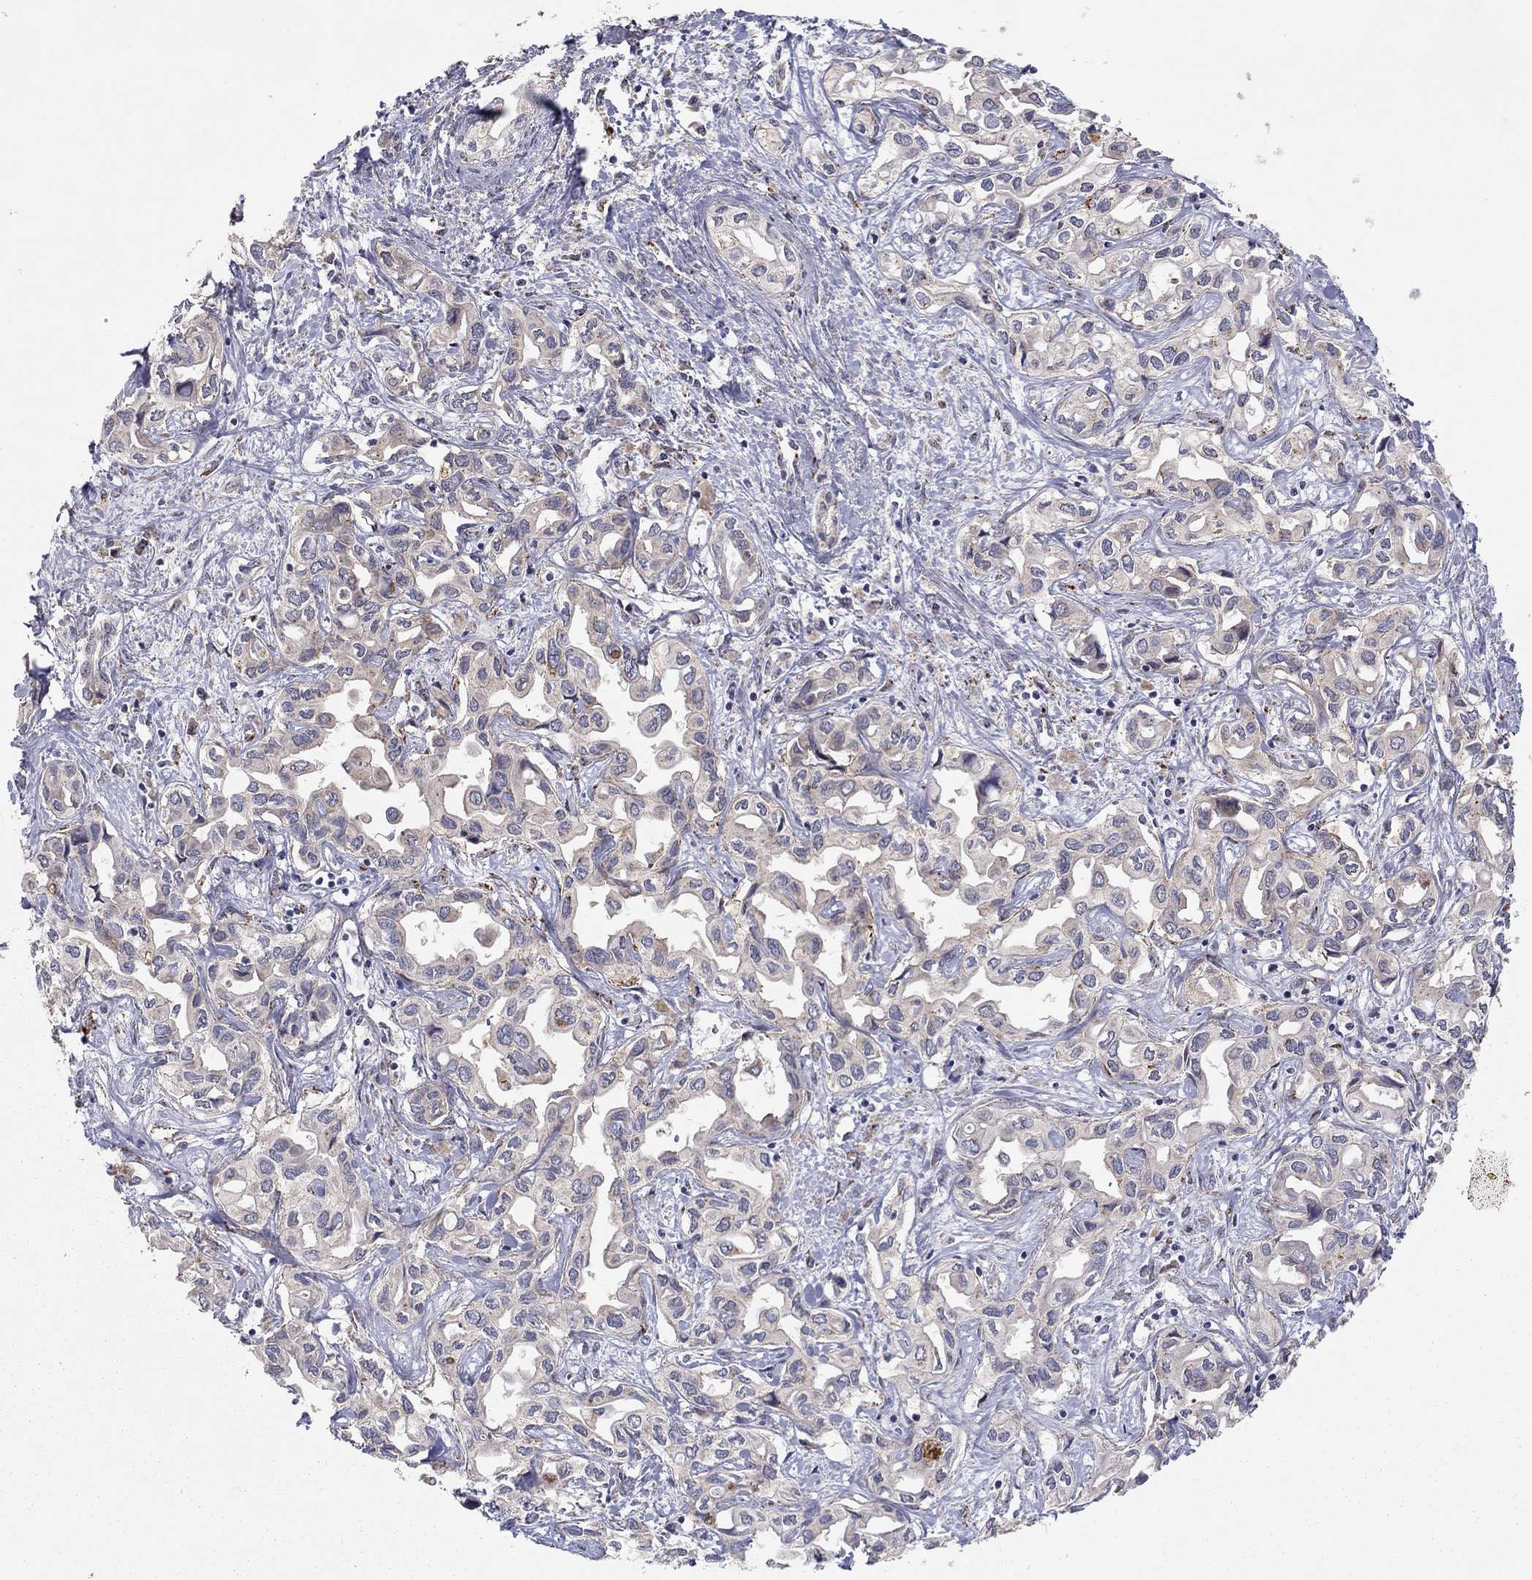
{"staining": {"intensity": "negative", "quantity": "none", "location": "none"}, "tissue": "liver cancer", "cell_type": "Tumor cells", "image_type": "cancer", "snomed": [{"axis": "morphology", "description": "Cholangiocarcinoma"}, {"axis": "topography", "description": "Liver"}], "caption": "Micrograph shows no significant protein staining in tumor cells of cholangiocarcinoma (liver).", "gene": "CRACDL", "patient": {"sex": "female", "age": 64}}